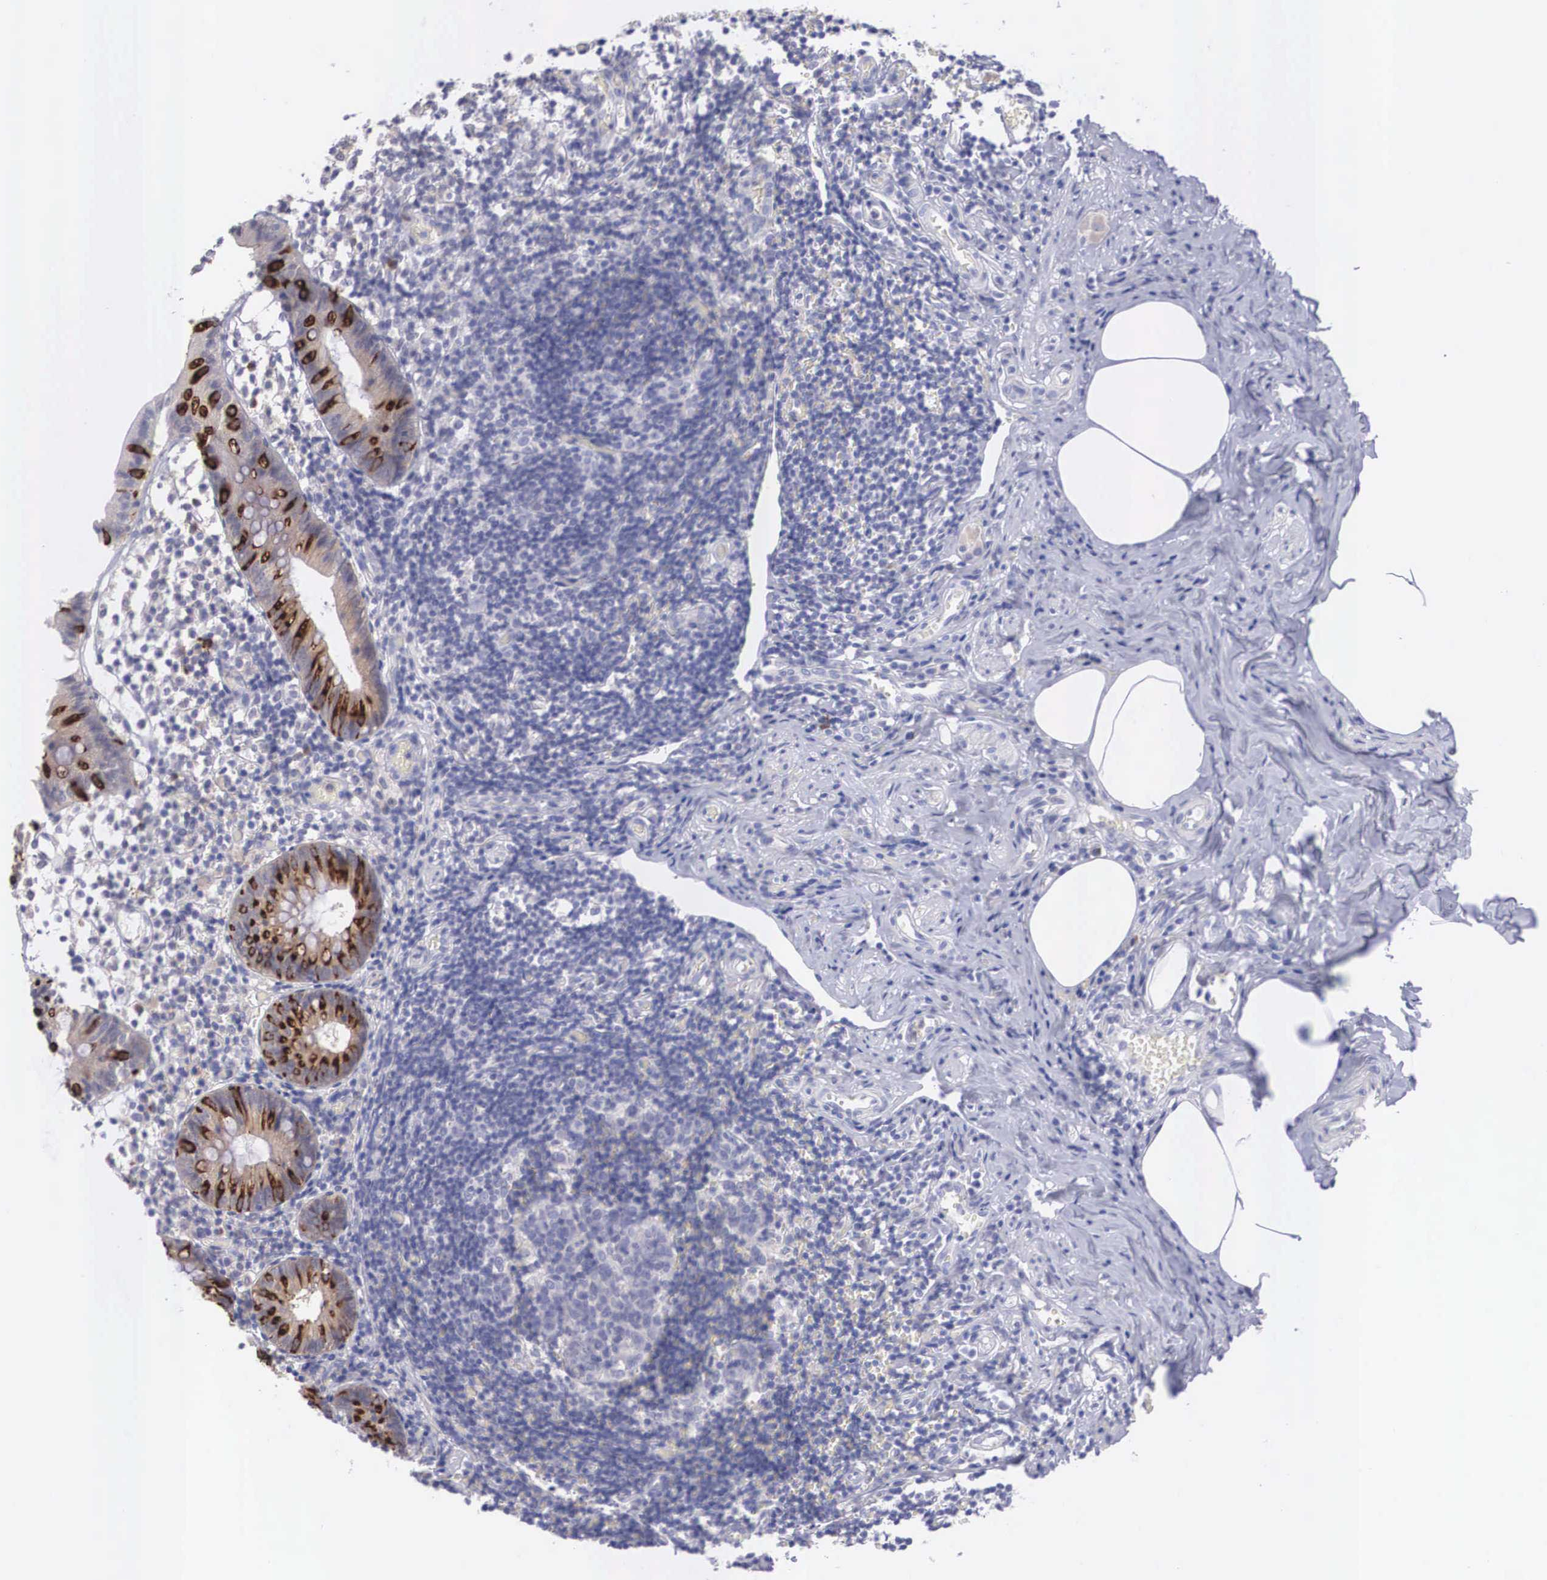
{"staining": {"intensity": "strong", "quantity": "<25%", "location": "cytoplasmic/membranous"}, "tissue": "appendix", "cell_type": "Glandular cells", "image_type": "normal", "snomed": [{"axis": "morphology", "description": "Normal tissue, NOS"}, {"axis": "topography", "description": "Appendix"}], "caption": "Immunohistochemical staining of benign appendix reveals medium levels of strong cytoplasmic/membranous positivity in about <25% of glandular cells.", "gene": "REPS2", "patient": {"sex": "male", "age": 25}}